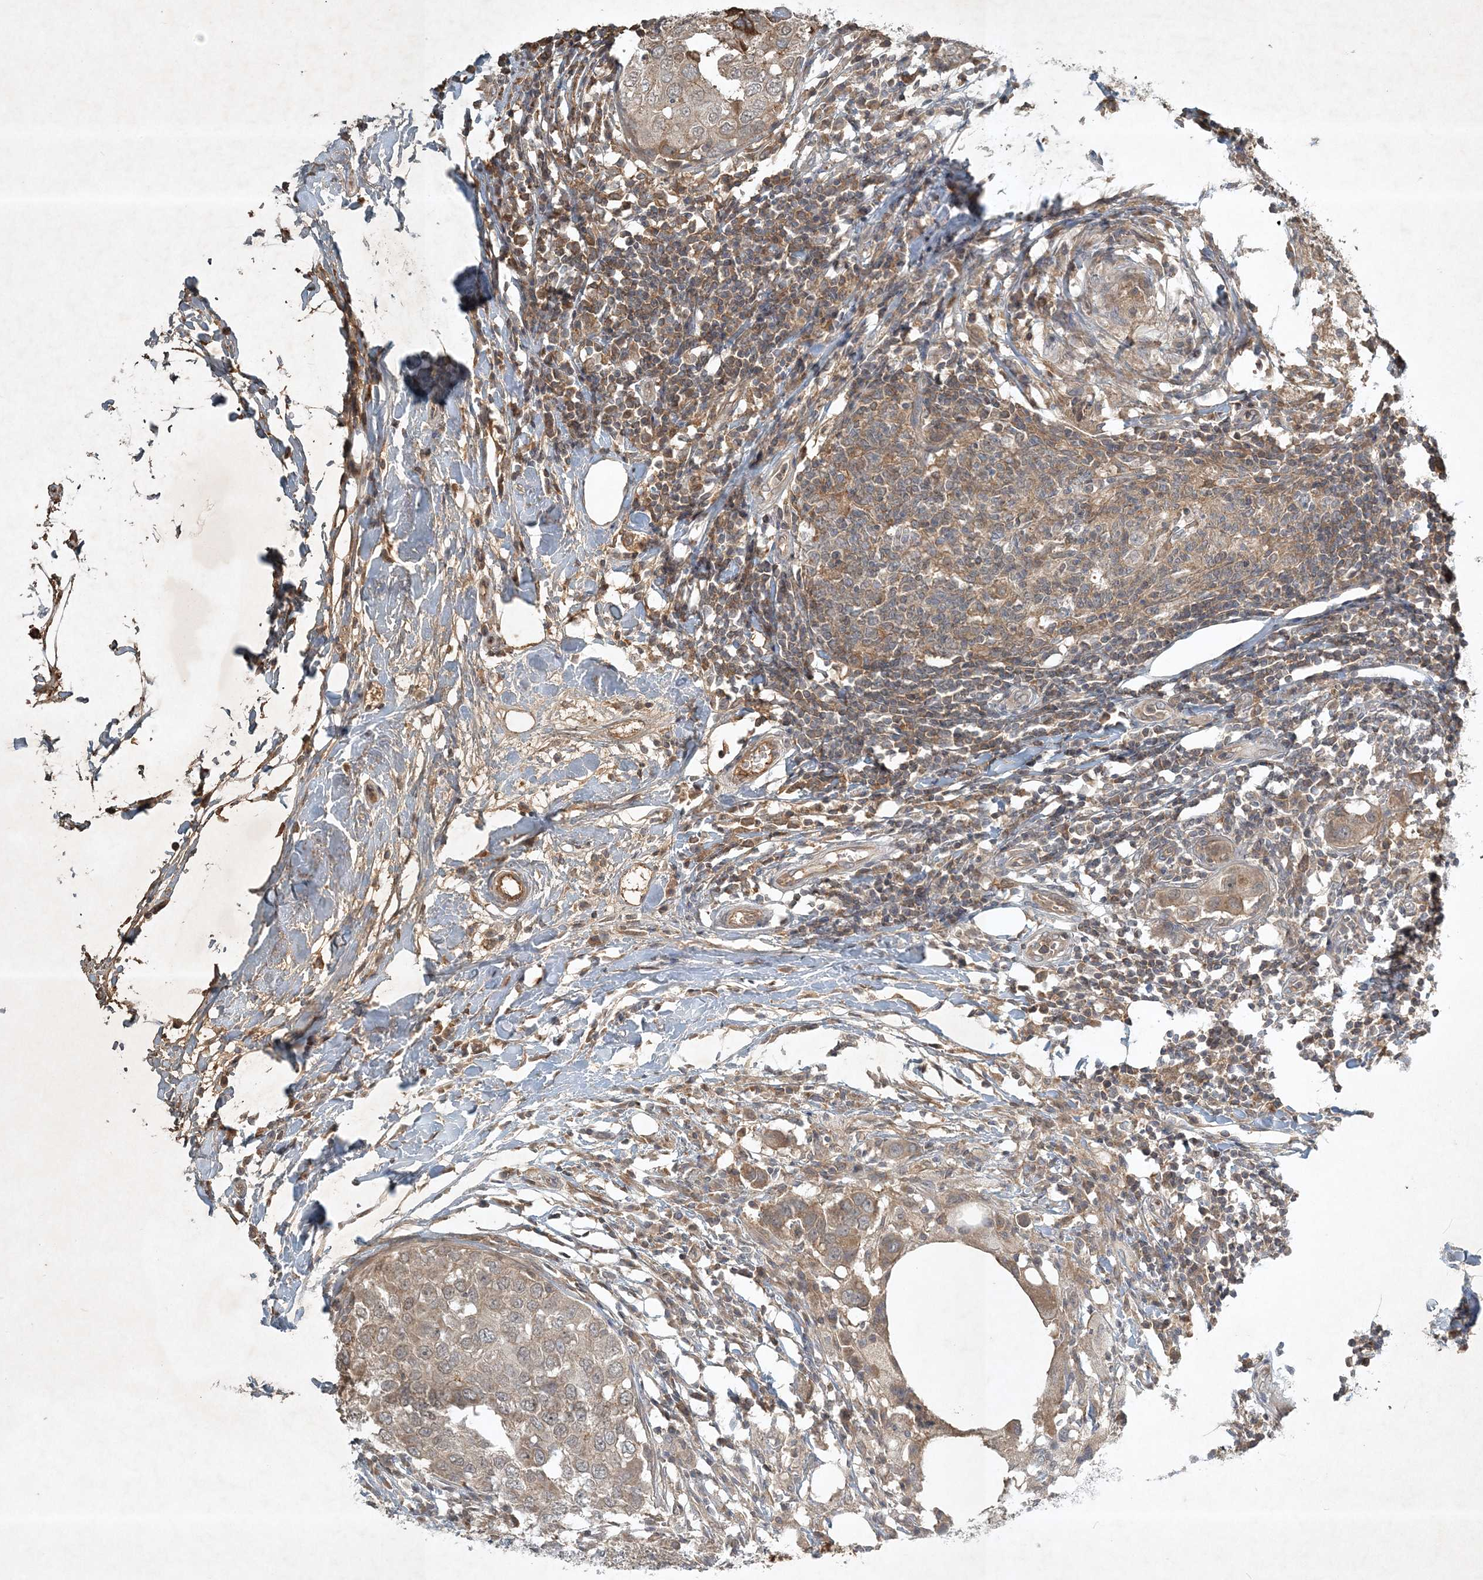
{"staining": {"intensity": "moderate", "quantity": "<25%", "location": "cytoplasmic/membranous"}, "tissue": "breast cancer", "cell_type": "Tumor cells", "image_type": "cancer", "snomed": [{"axis": "morphology", "description": "Duct carcinoma"}, {"axis": "topography", "description": "Breast"}], "caption": "Tumor cells demonstrate low levels of moderate cytoplasmic/membranous staining in approximately <25% of cells in human breast infiltrating ductal carcinoma.", "gene": "TNFAIP6", "patient": {"sex": "female", "age": 27}}